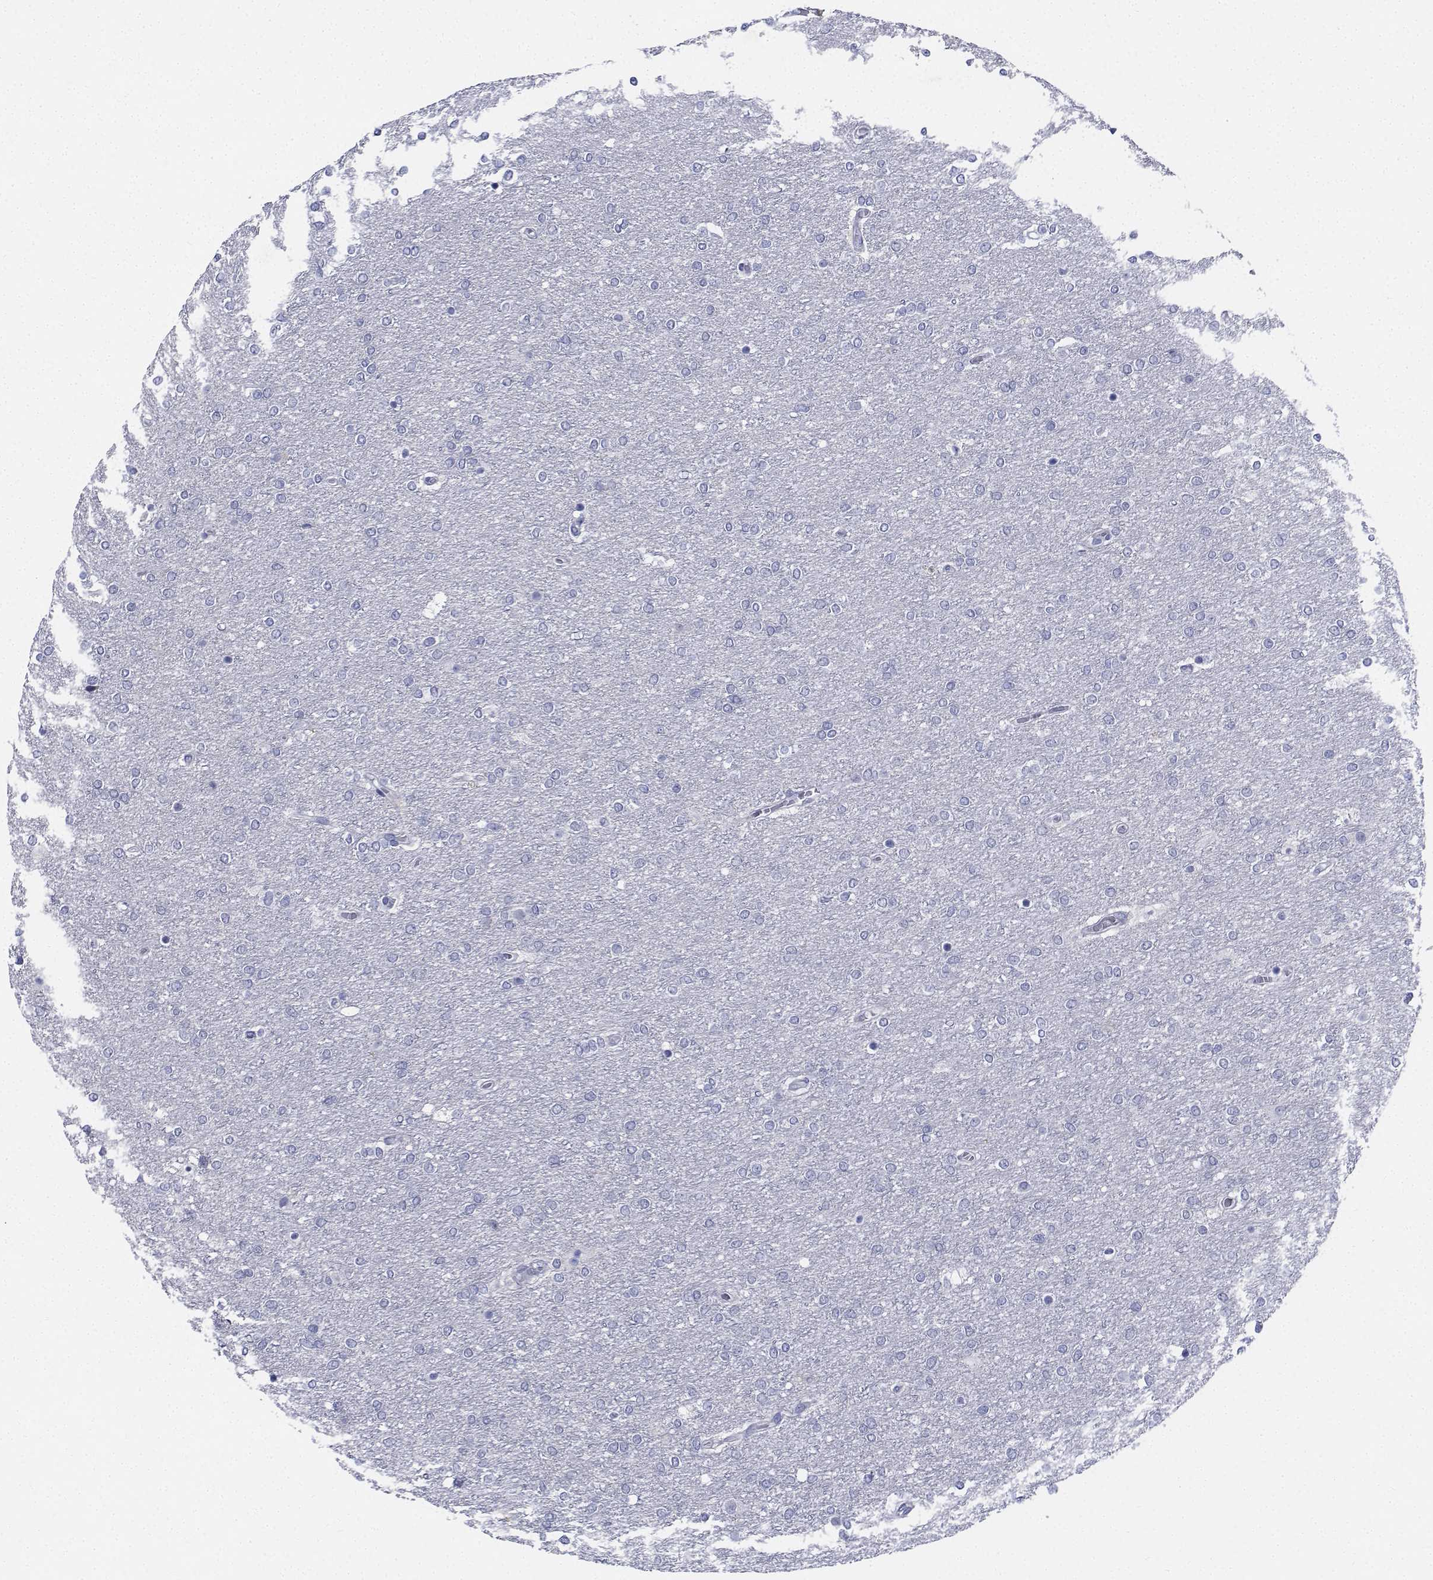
{"staining": {"intensity": "negative", "quantity": "none", "location": "none"}, "tissue": "glioma", "cell_type": "Tumor cells", "image_type": "cancer", "snomed": [{"axis": "morphology", "description": "Glioma, malignant, High grade"}, {"axis": "topography", "description": "Brain"}], "caption": "Immunohistochemical staining of human glioma demonstrates no significant staining in tumor cells.", "gene": "PLXNA4", "patient": {"sex": "female", "age": 61}}